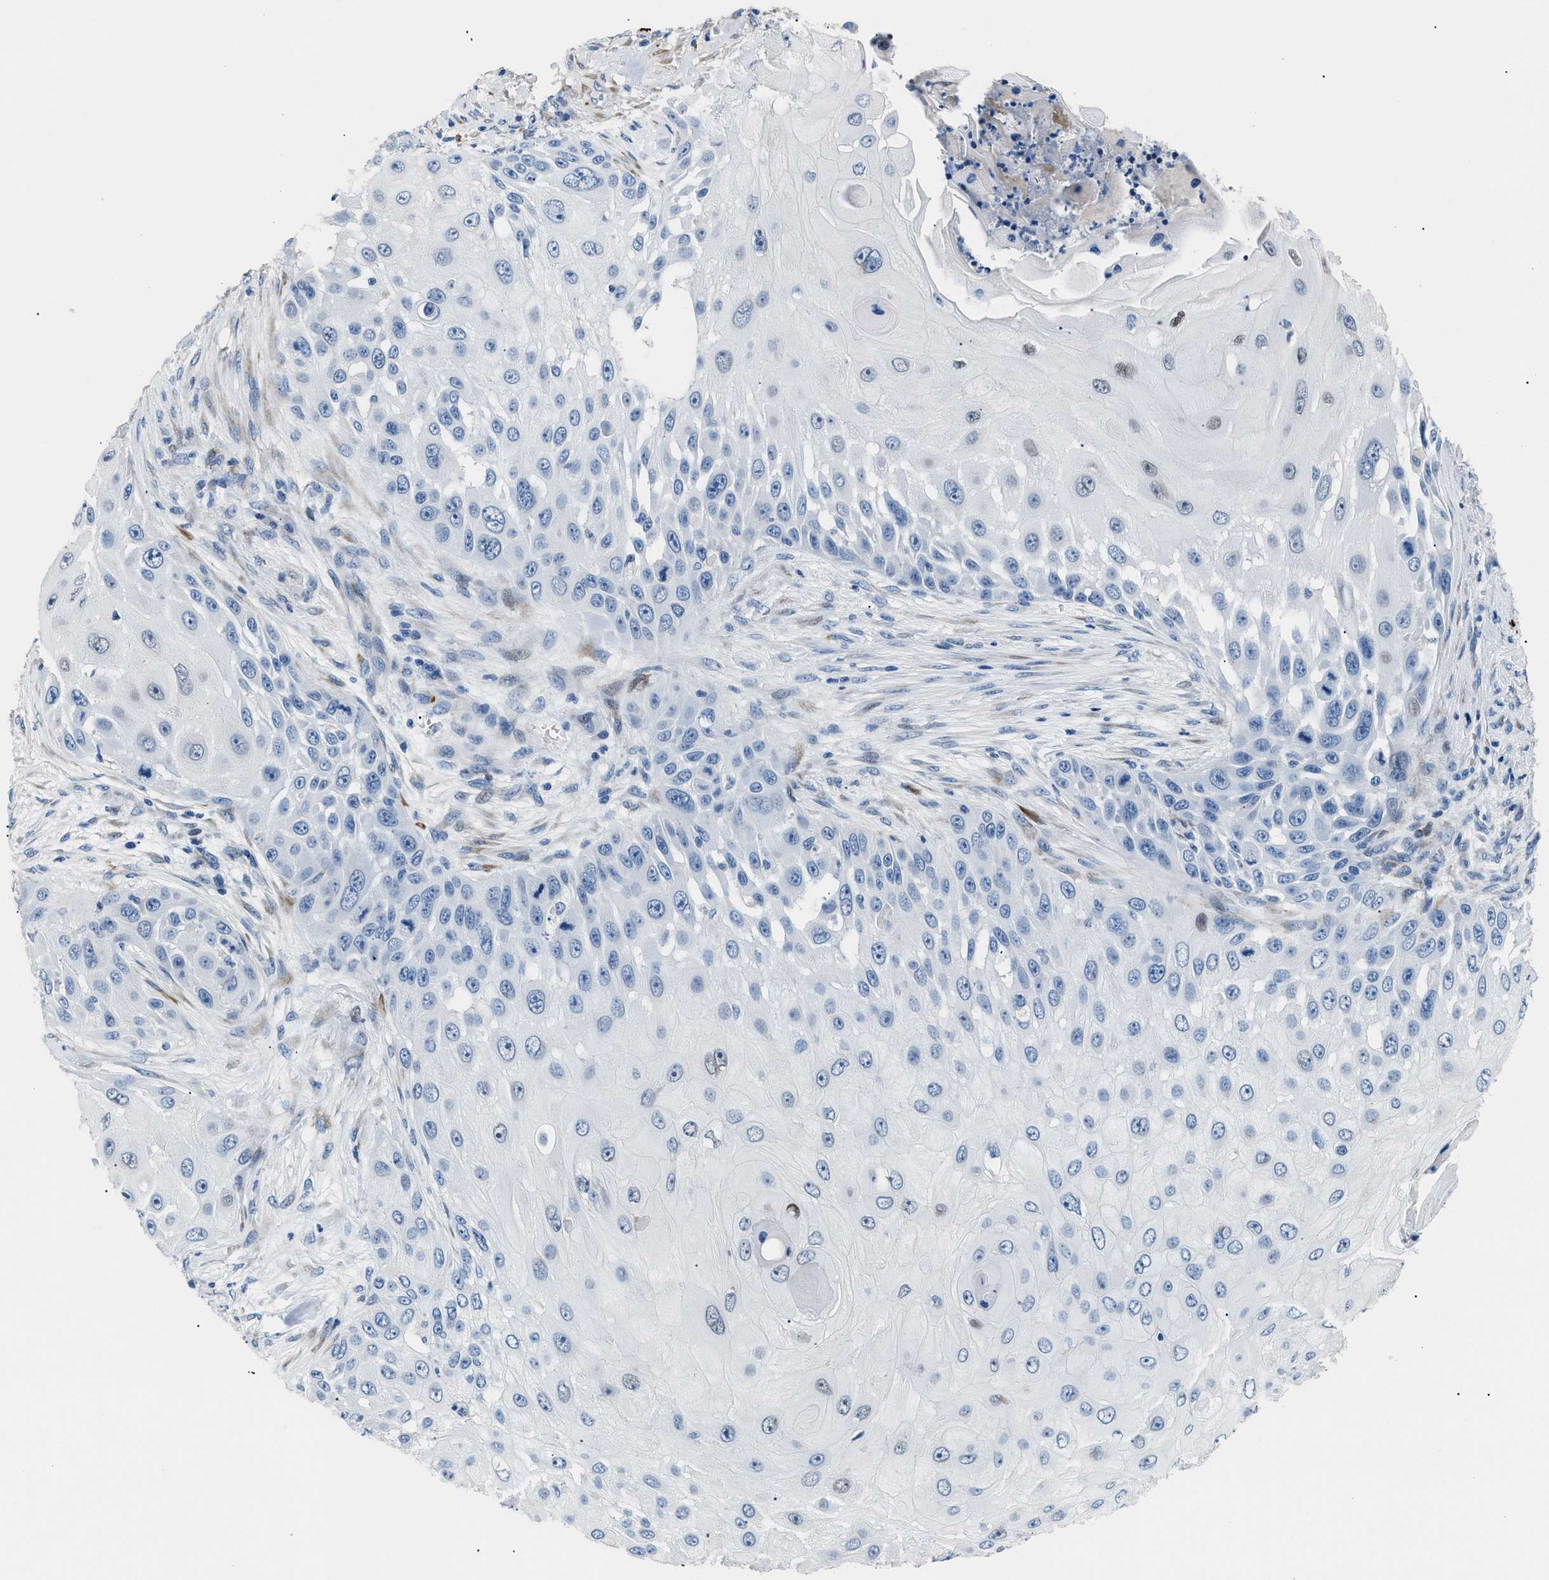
{"staining": {"intensity": "negative", "quantity": "none", "location": "none"}, "tissue": "skin cancer", "cell_type": "Tumor cells", "image_type": "cancer", "snomed": [{"axis": "morphology", "description": "Squamous cell carcinoma, NOS"}, {"axis": "topography", "description": "Skin"}], "caption": "High power microscopy photomicrograph of an IHC histopathology image of skin cancer (squamous cell carcinoma), revealing no significant positivity in tumor cells.", "gene": "ICA1", "patient": {"sex": "female", "age": 44}}